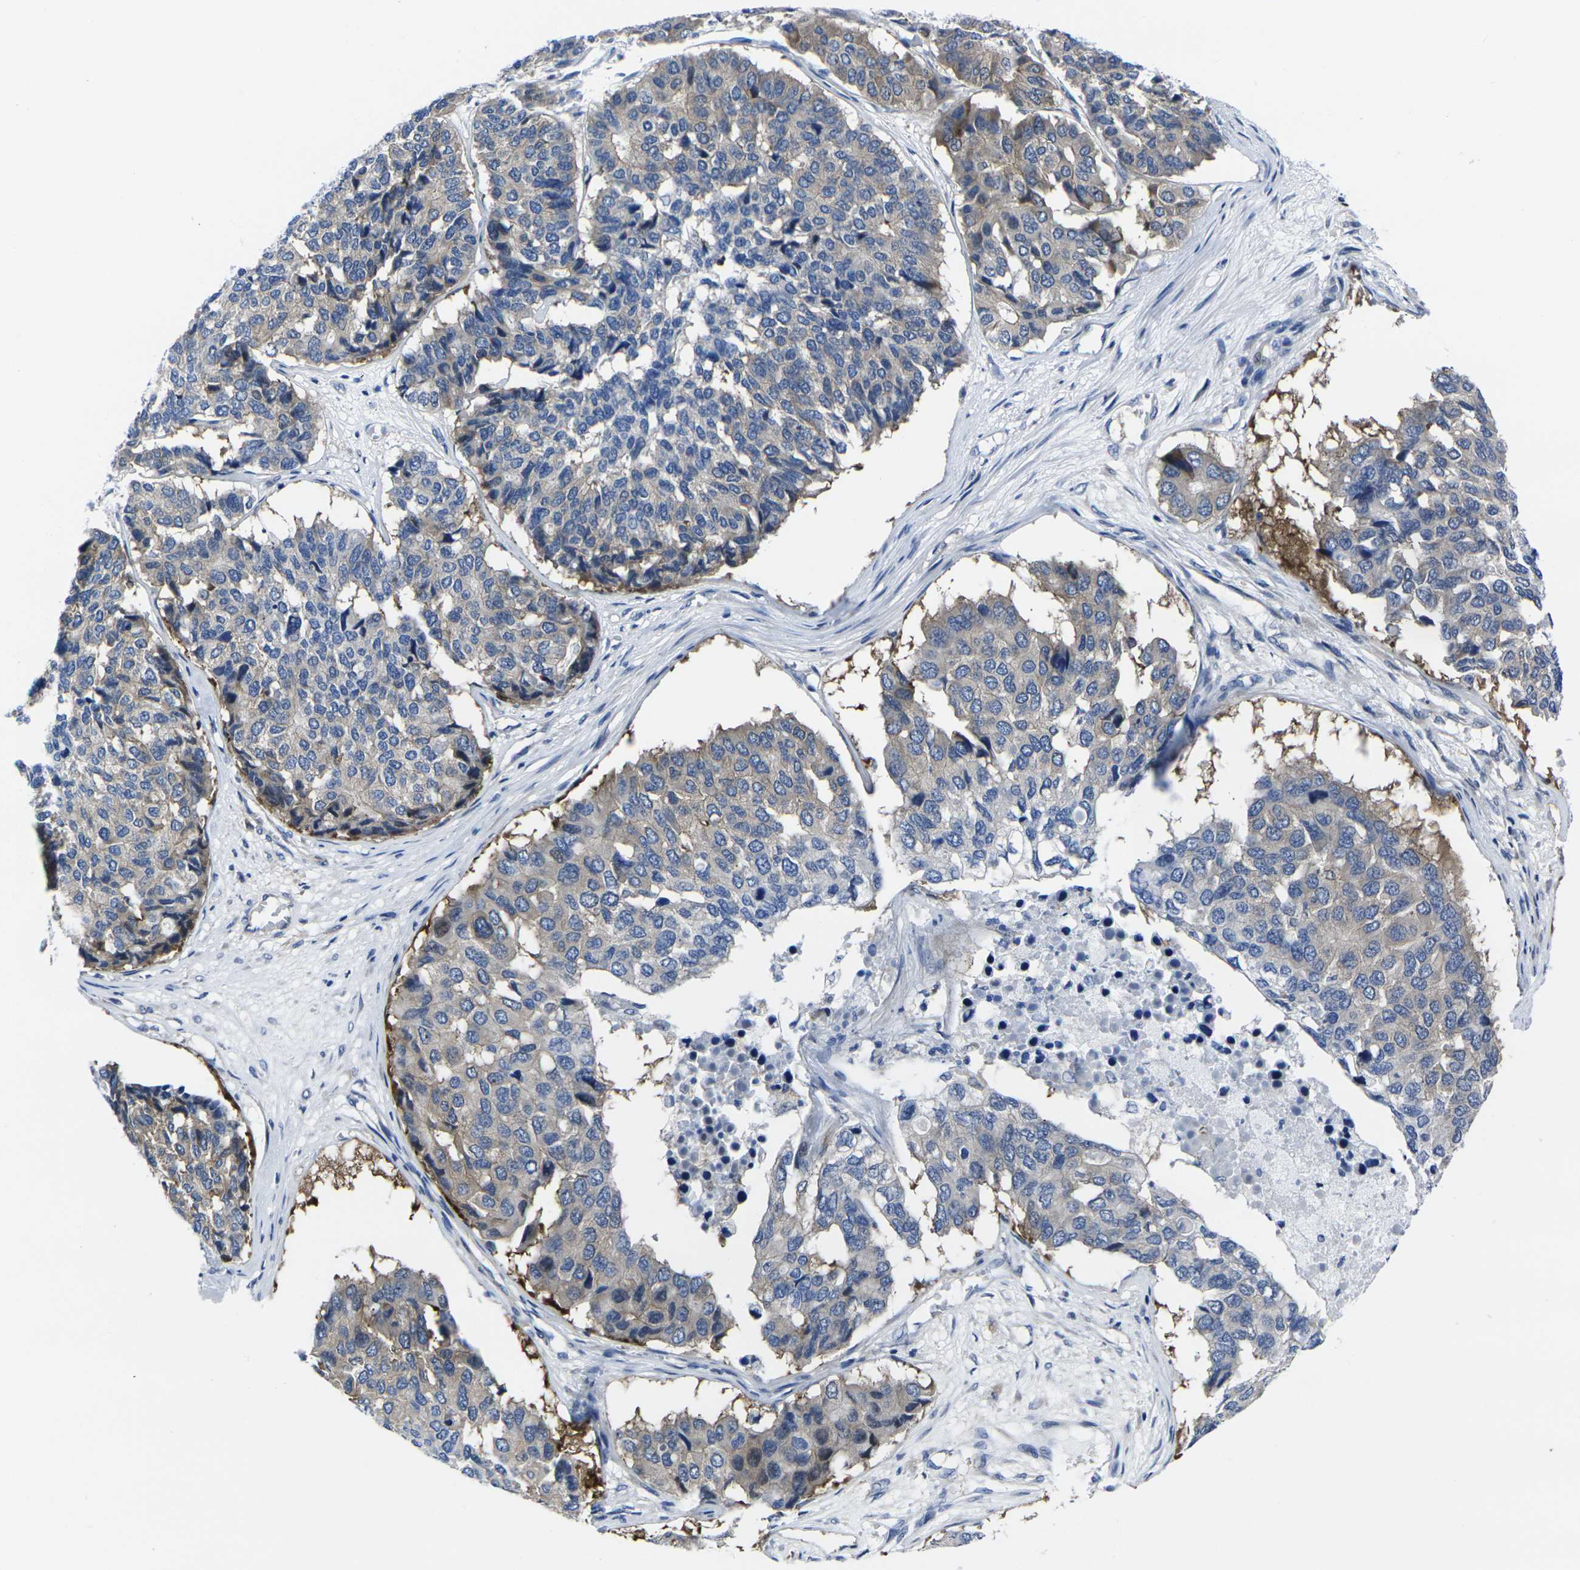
{"staining": {"intensity": "weak", "quantity": "<25%", "location": "cytoplasmic/membranous"}, "tissue": "pancreatic cancer", "cell_type": "Tumor cells", "image_type": "cancer", "snomed": [{"axis": "morphology", "description": "Adenocarcinoma, NOS"}, {"axis": "topography", "description": "Pancreas"}], "caption": "This is an immunohistochemistry micrograph of human adenocarcinoma (pancreatic). There is no expression in tumor cells.", "gene": "EIF4A1", "patient": {"sex": "male", "age": 50}}